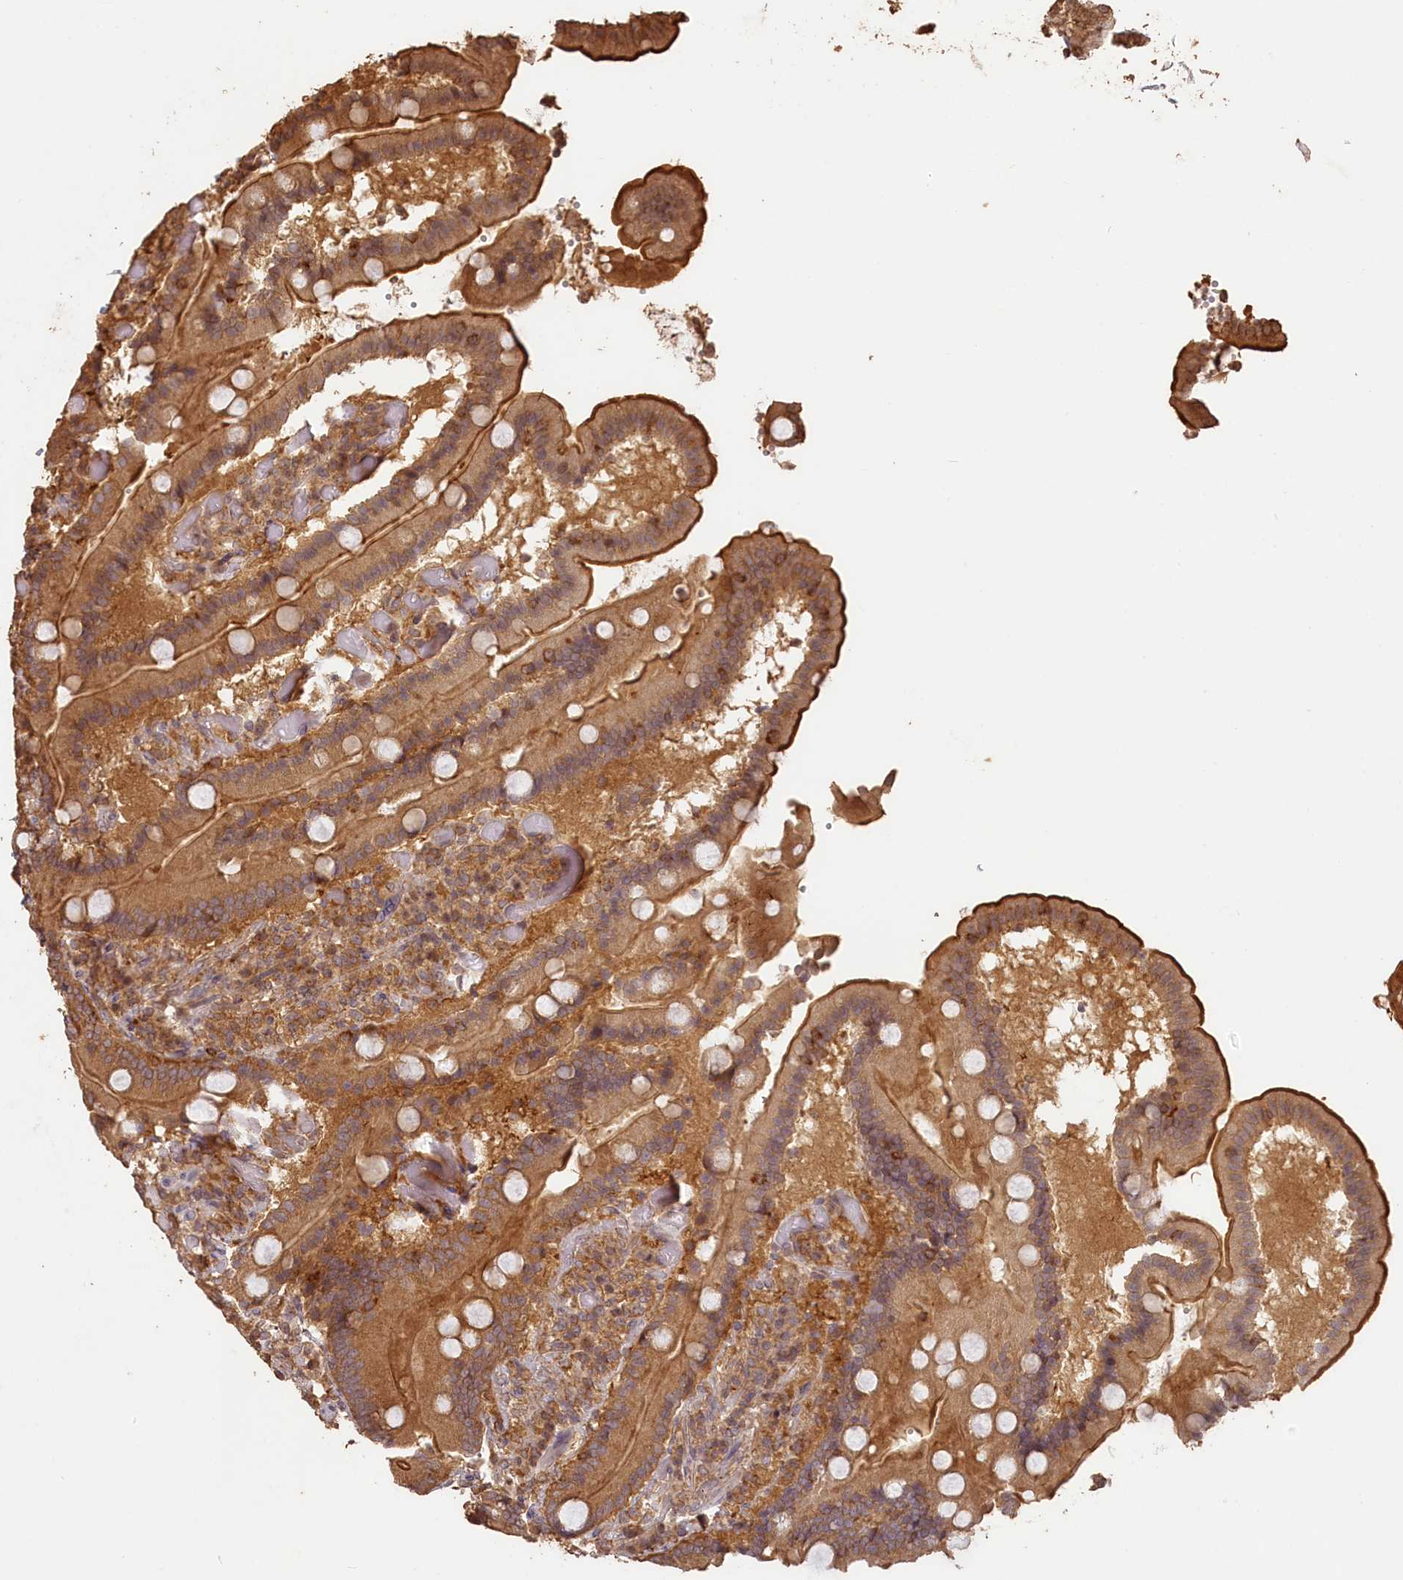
{"staining": {"intensity": "strong", "quantity": ">75%", "location": "cytoplasmic/membranous"}, "tissue": "duodenum", "cell_type": "Glandular cells", "image_type": "normal", "snomed": [{"axis": "morphology", "description": "Normal tissue, NOS"}, {"axis": "topography", "description": "Duodenum"}], "caption": "High-power microscopy captured an IHC histopathology image of benign duodenum, revealing strong cytoplasmic/membranous positivity in approximately >75% of glandular cells. Using DAB (3,3'-diaminobenzidine) (brown) and hematoxylin (blue) stains, captured at high magnification using brightfield microscopy.", "gene": "MADD", "patient": {"sex": "female", "age": 62}}